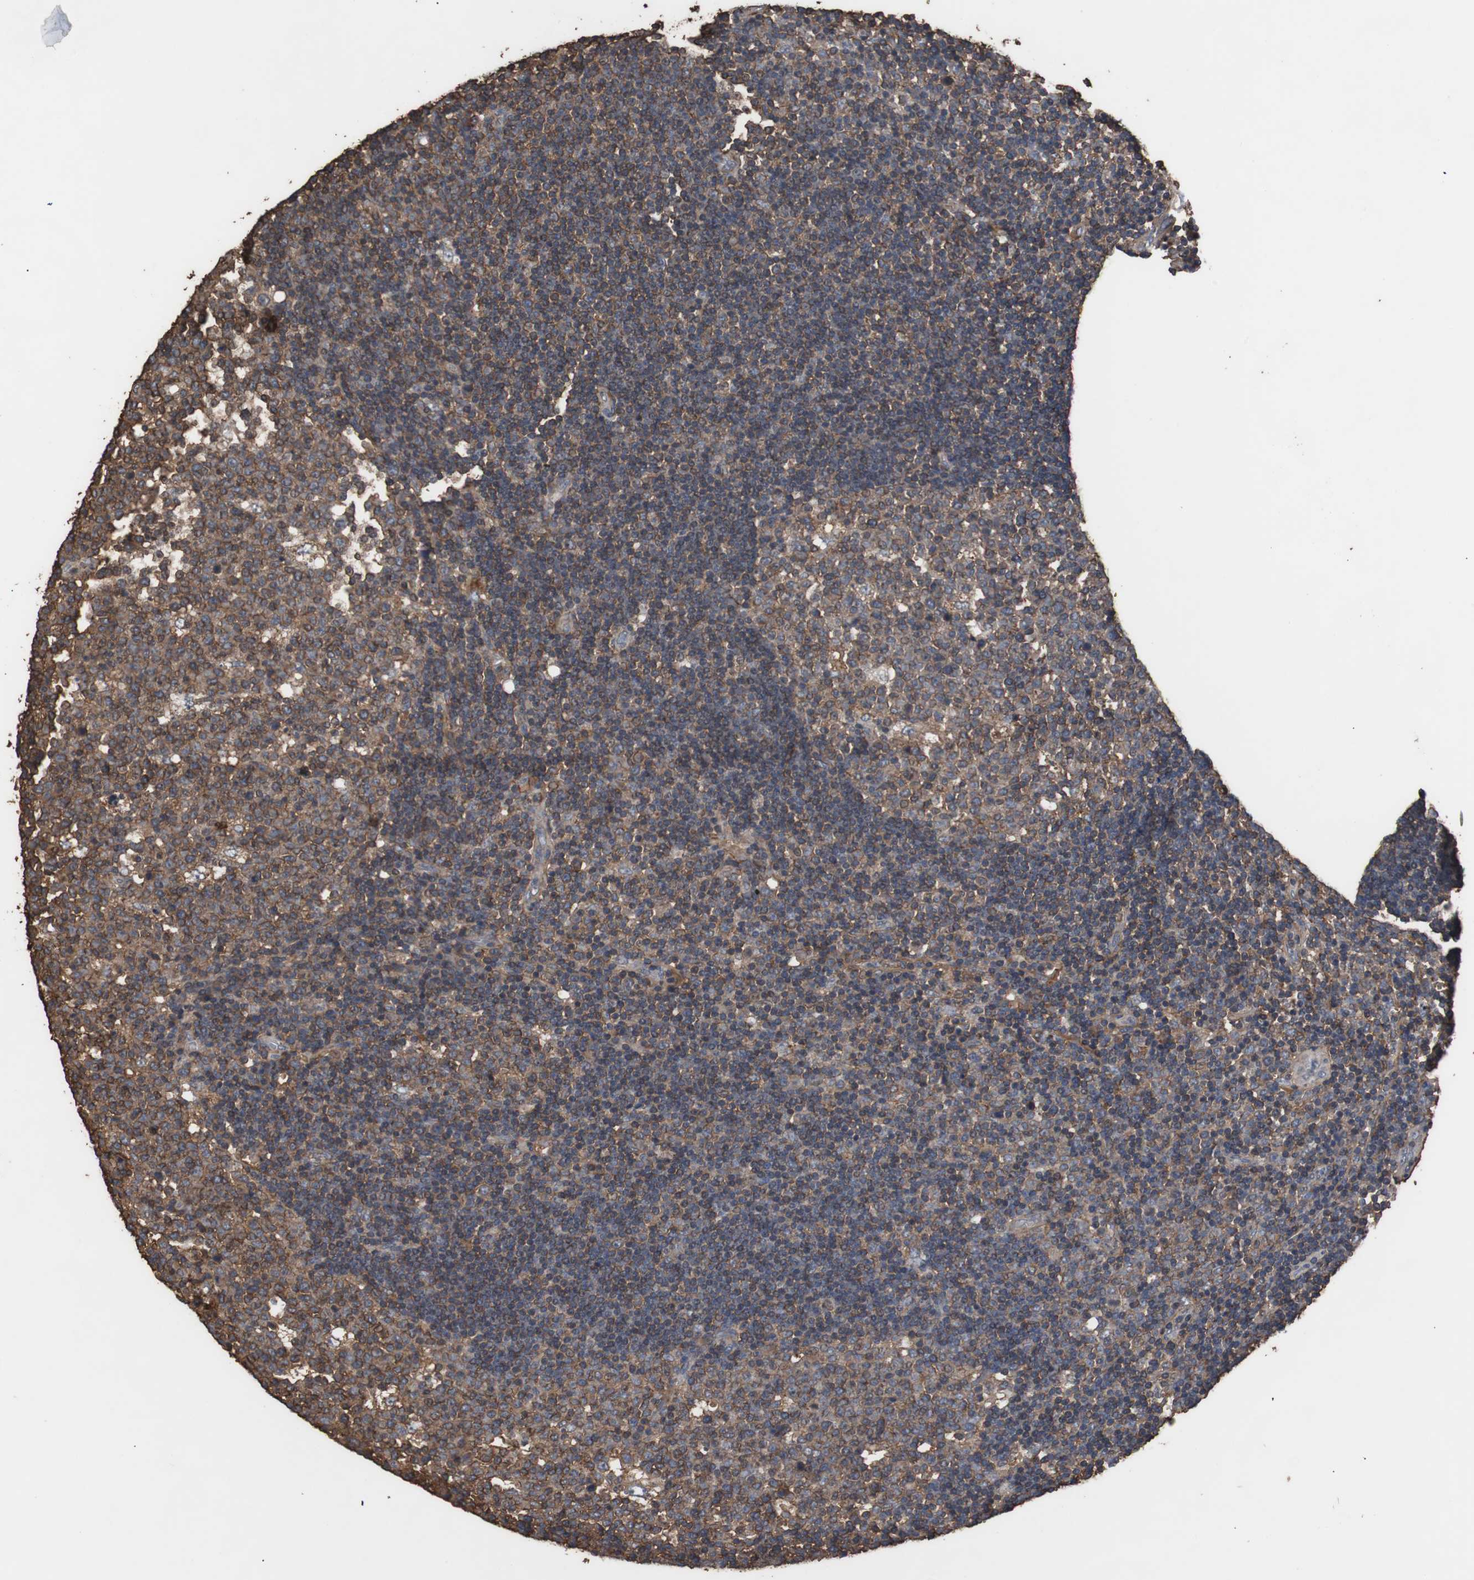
{"staining": {"intensity": "moderate", "quantity": ">75%", "location": "cytoplasmic/membranous"}, "tissue": "lymph node", "cell_type": "Germinal center cells", "image_type": "normal", "snomed": [{"axis": "morphology", "description": "Normal tissue, NOS"}, {"axis": "topography", "description": "Lymph node"}, {"axis": "topography", "description": "Salivary gland"}], "caption": "Lymph node was stained to show a protein in brown. There is medium levels of moderate cytoplasmic/membranous staining in about >75% of germinal center cells. (IHC, brightfield microscopy, high magnification).", "gene": "COL6A2", "patient": {"sex": "male", "age": 8}}